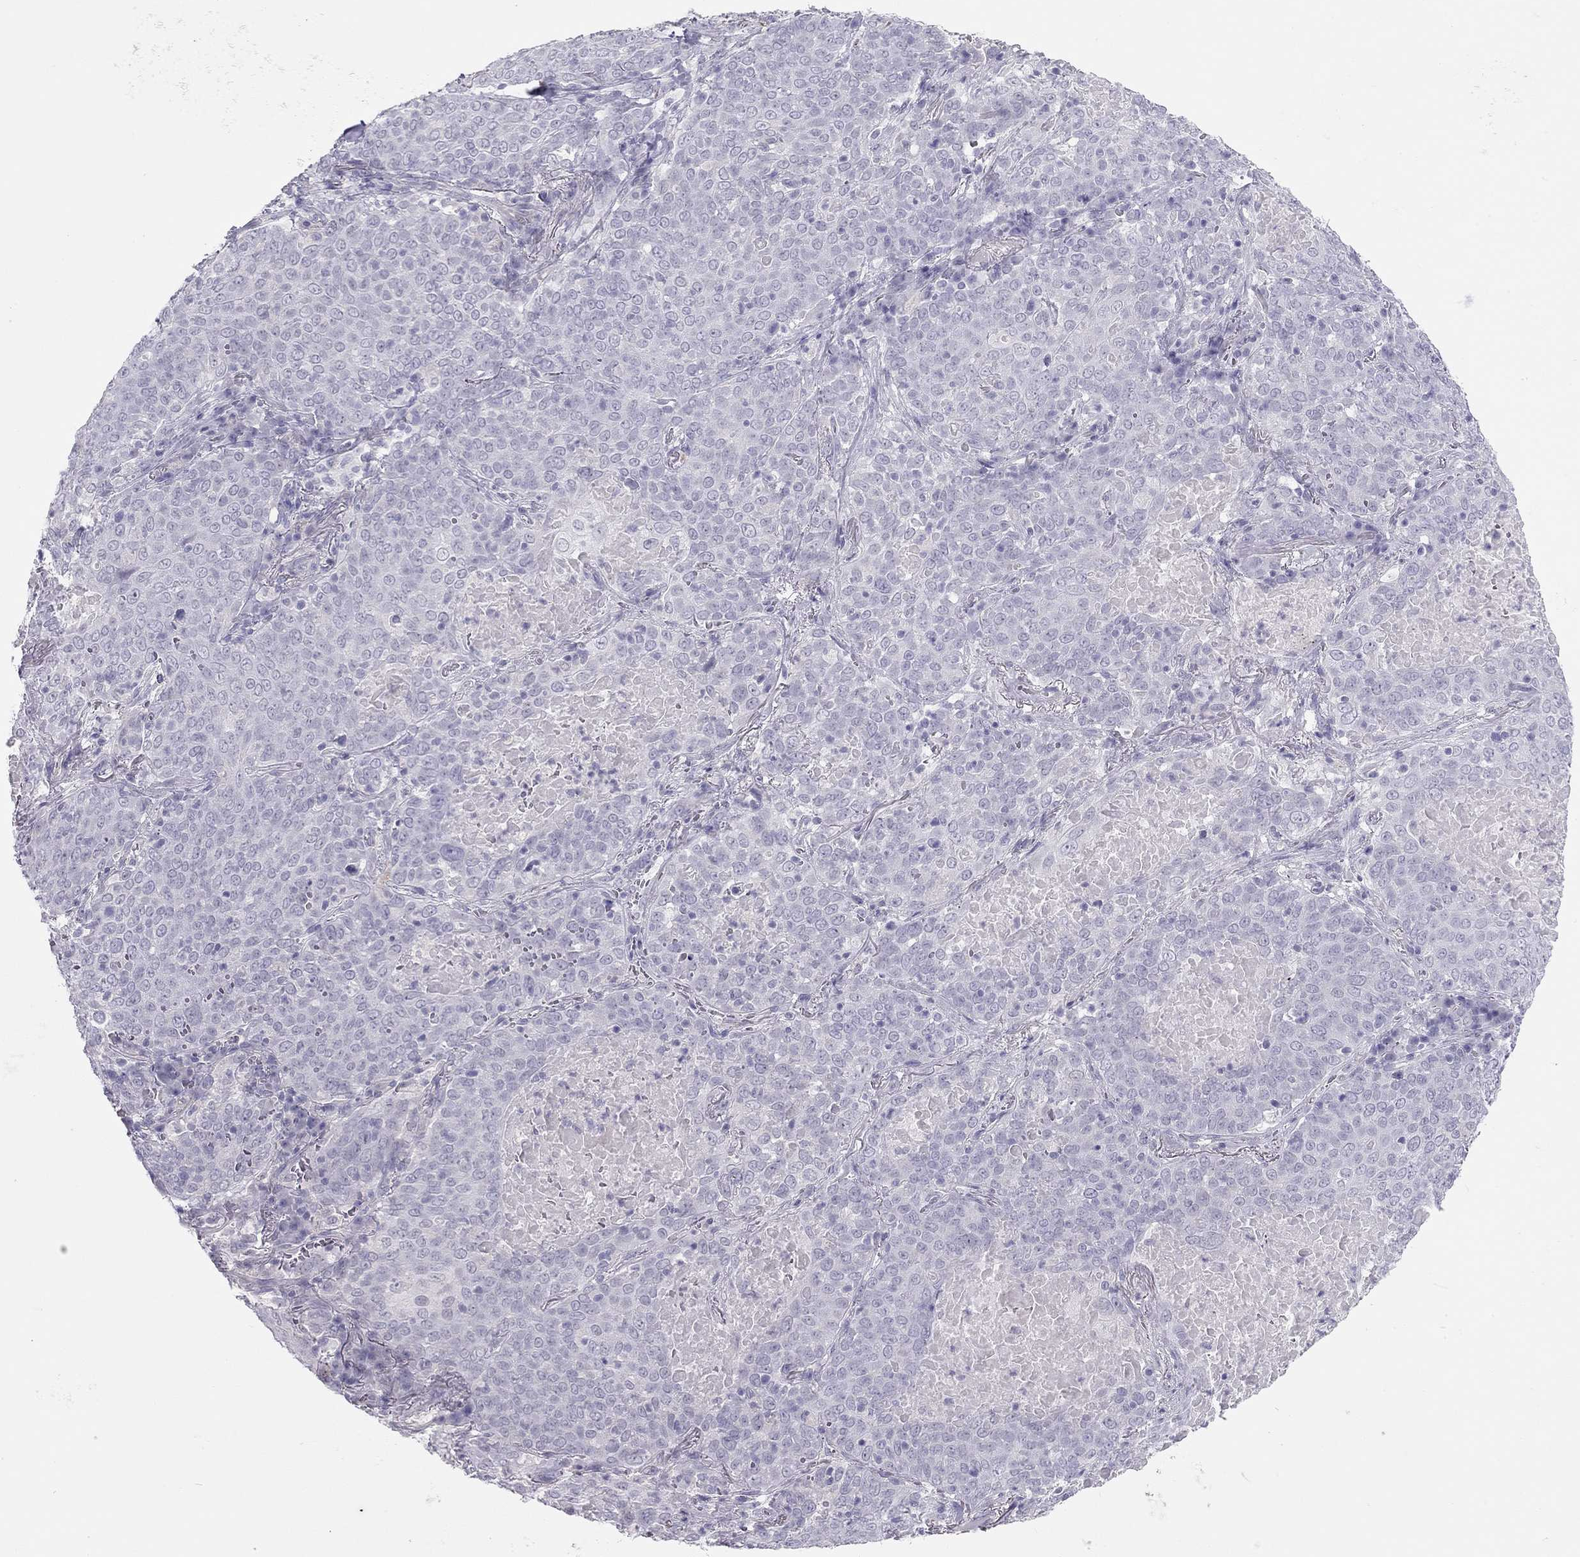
{"staining": {"intensity": "negative", "quantity": "none", "location": "none"}, "tissue": "lung cancer", "cell_type": "Tumor cells", "image_type": "cancer", "snomed": [{"axis": "morphology", "description": "Squamous cell carcinoma, NOS"}, {"axis": "topography", "description": "Lung"}], "caption": "Immunohistochemical staining of lung cancer shows no significant staining in tumor cells. (DAB (3,3'-diaminobenzidine) IHC, high magnification).", "gene": "SPATA12", "patient": {"sex": "male", "age": 82}}